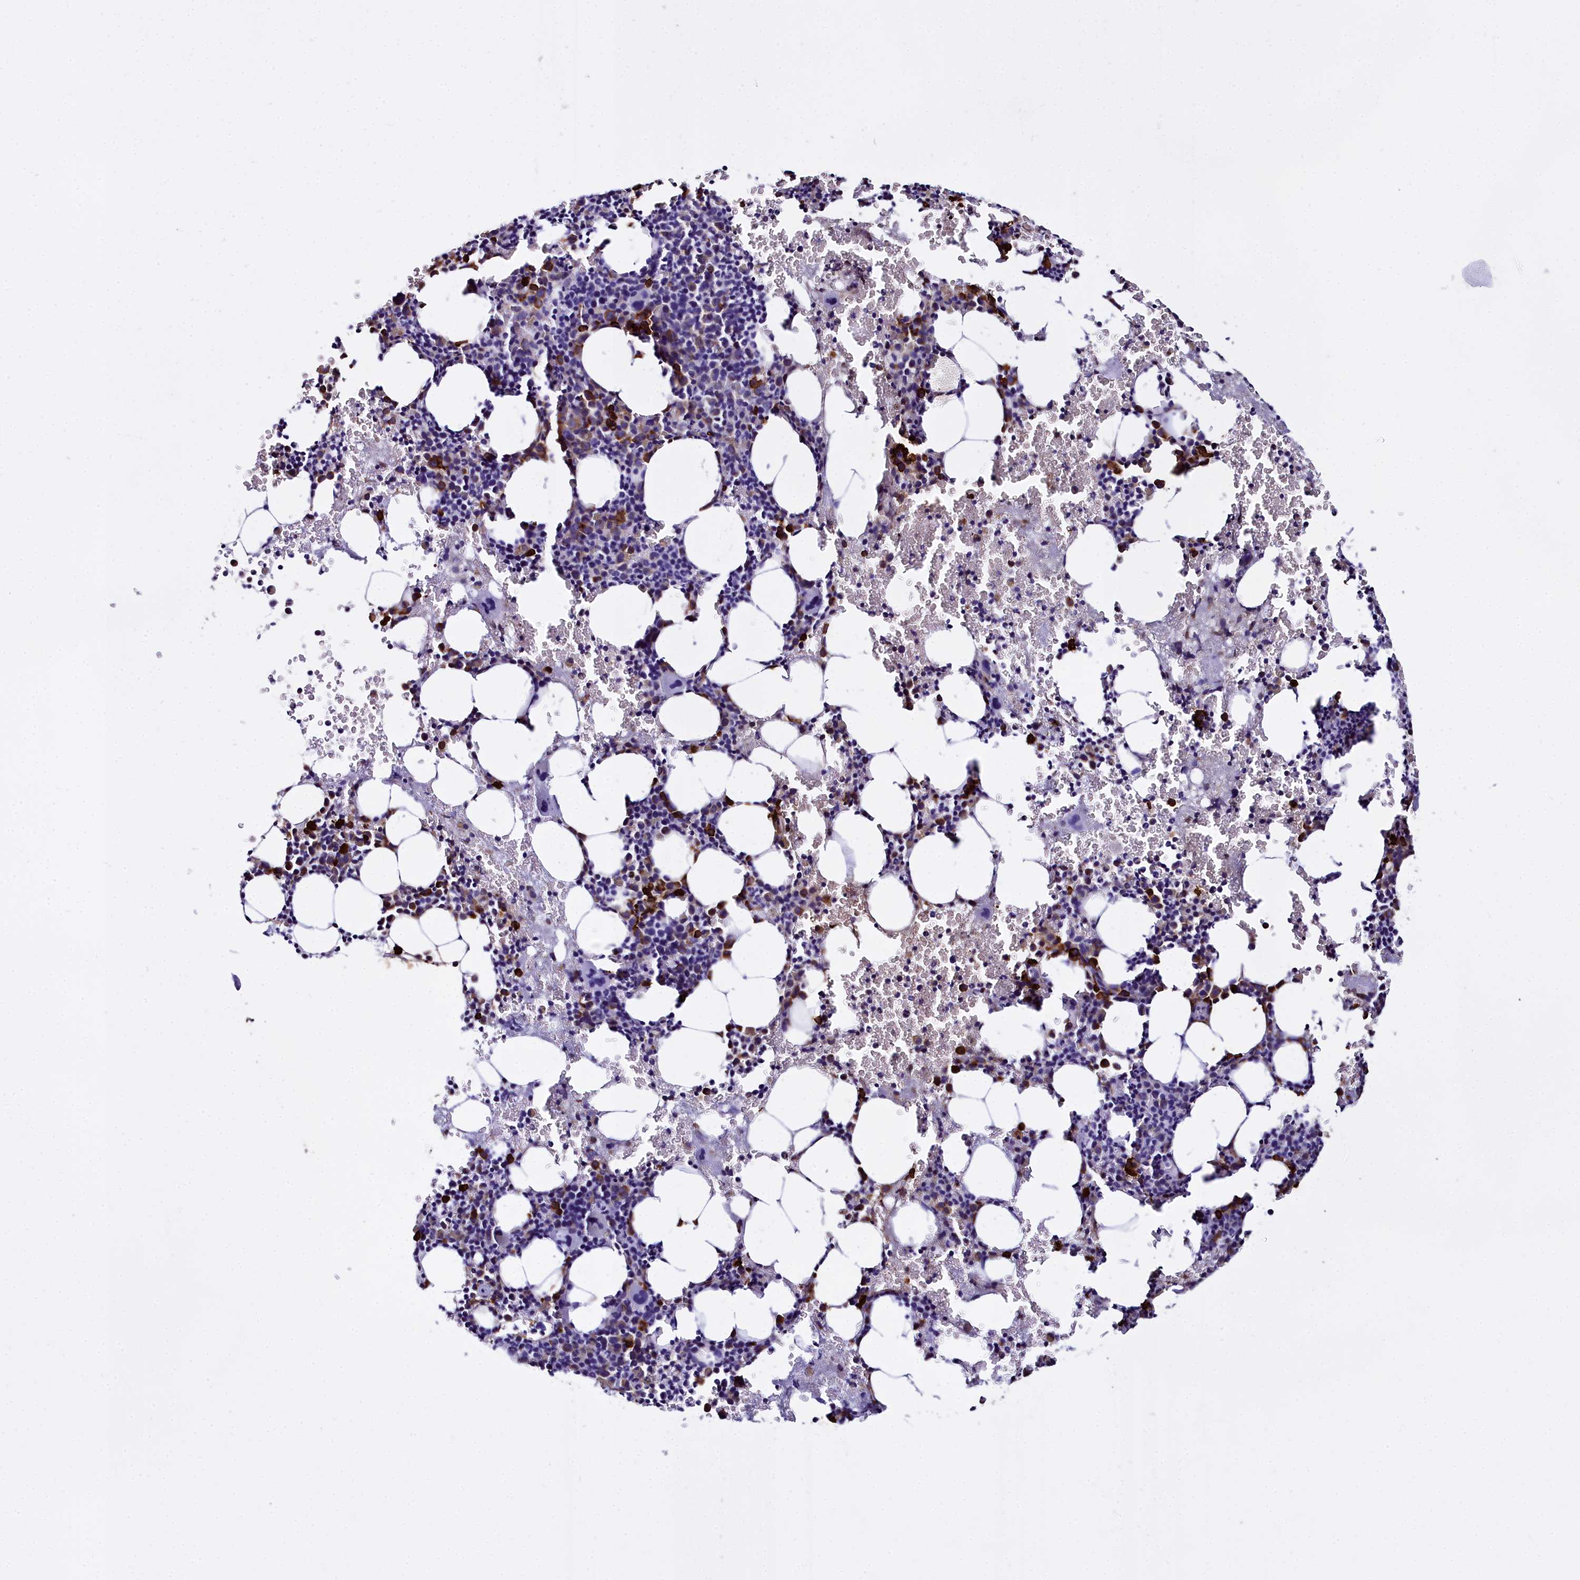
{"staining": {"intensity": "strong", "quantity": "25%-75%", "location": "cytoplasmic/membranous"}, "tissue": "bone marrow", "cell_type": "Hematopoietic cells", "image_type": "normal", "snomed": [{"axis": "morphology", "description": "Normal tissue, NOS"}, {"axis": "topography", "description": "Bone marrow"}], "caption": "About 25%-75% of hematopoietic cells in unremarkable bone marrow demonstrate strong cytoplasmic/membranous protein positivity as visualized by brown immunohistochemical staining.", "gene": "TXNDC5", "patient": {"sex": "male", "age": 41}}